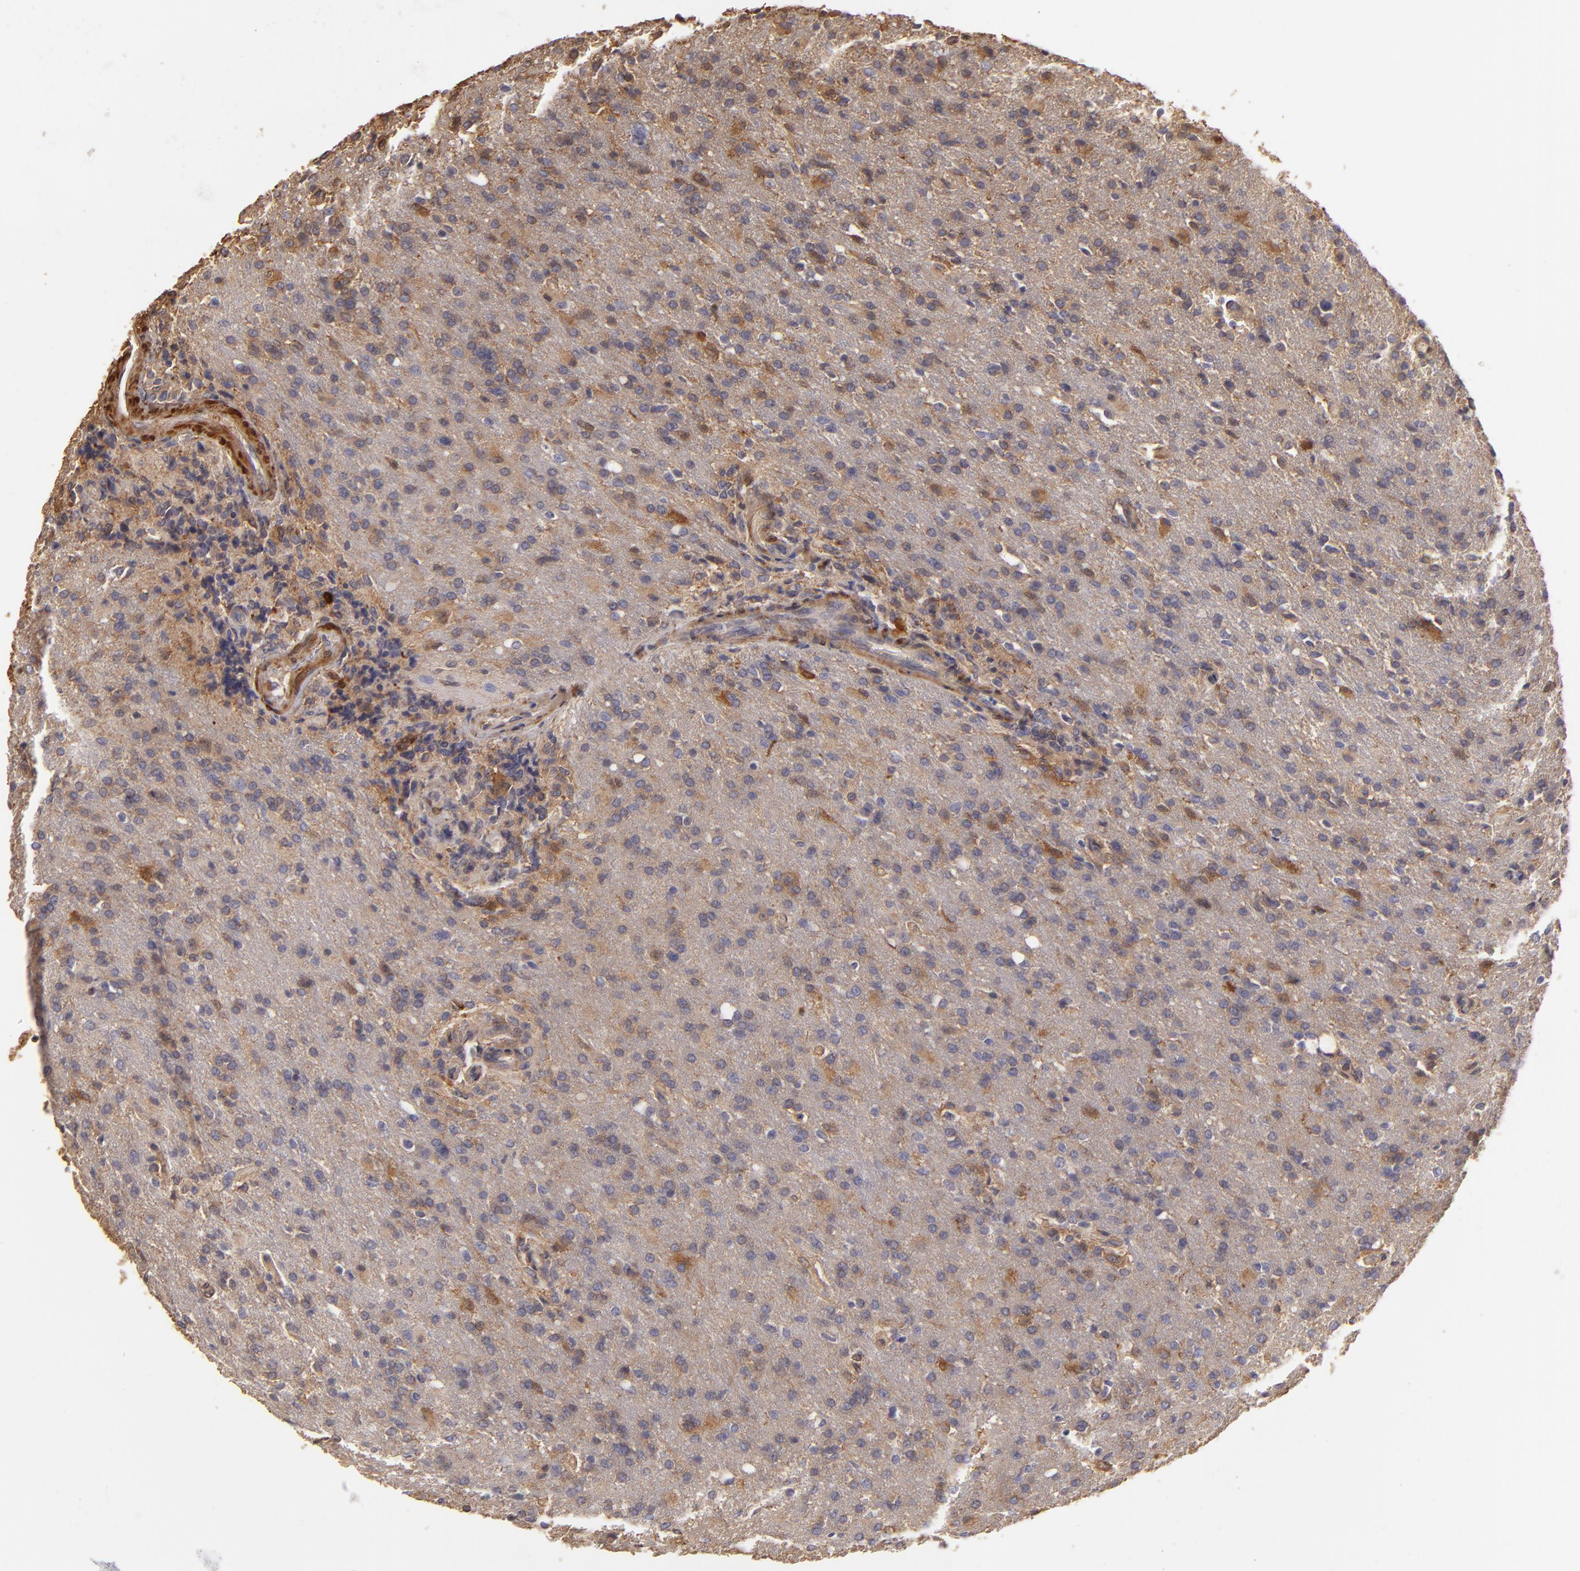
{"staining": {"intensity": "moderate", "quantity": "<25%", "location": "cytoplasmic/membranous"}, "tissue": "glioma", "cell_type": "Tumor cells", "image_type": "cancer", "snomed": [{"axis": "morphology", "description": "Glioma, malignant, High grade"}, {"axis": "topography", "description": "Brain"}], "caption": "Immunohistochemistry of glioma shows low levels of moderate cytoplasmic/membranous staining in about <25% of tumor cells. Ihc stains the protein of interest in brown and the nuclei are stained blue.", "gene": "HSPB6", "patient": {"sex": "male", "age": 68}}